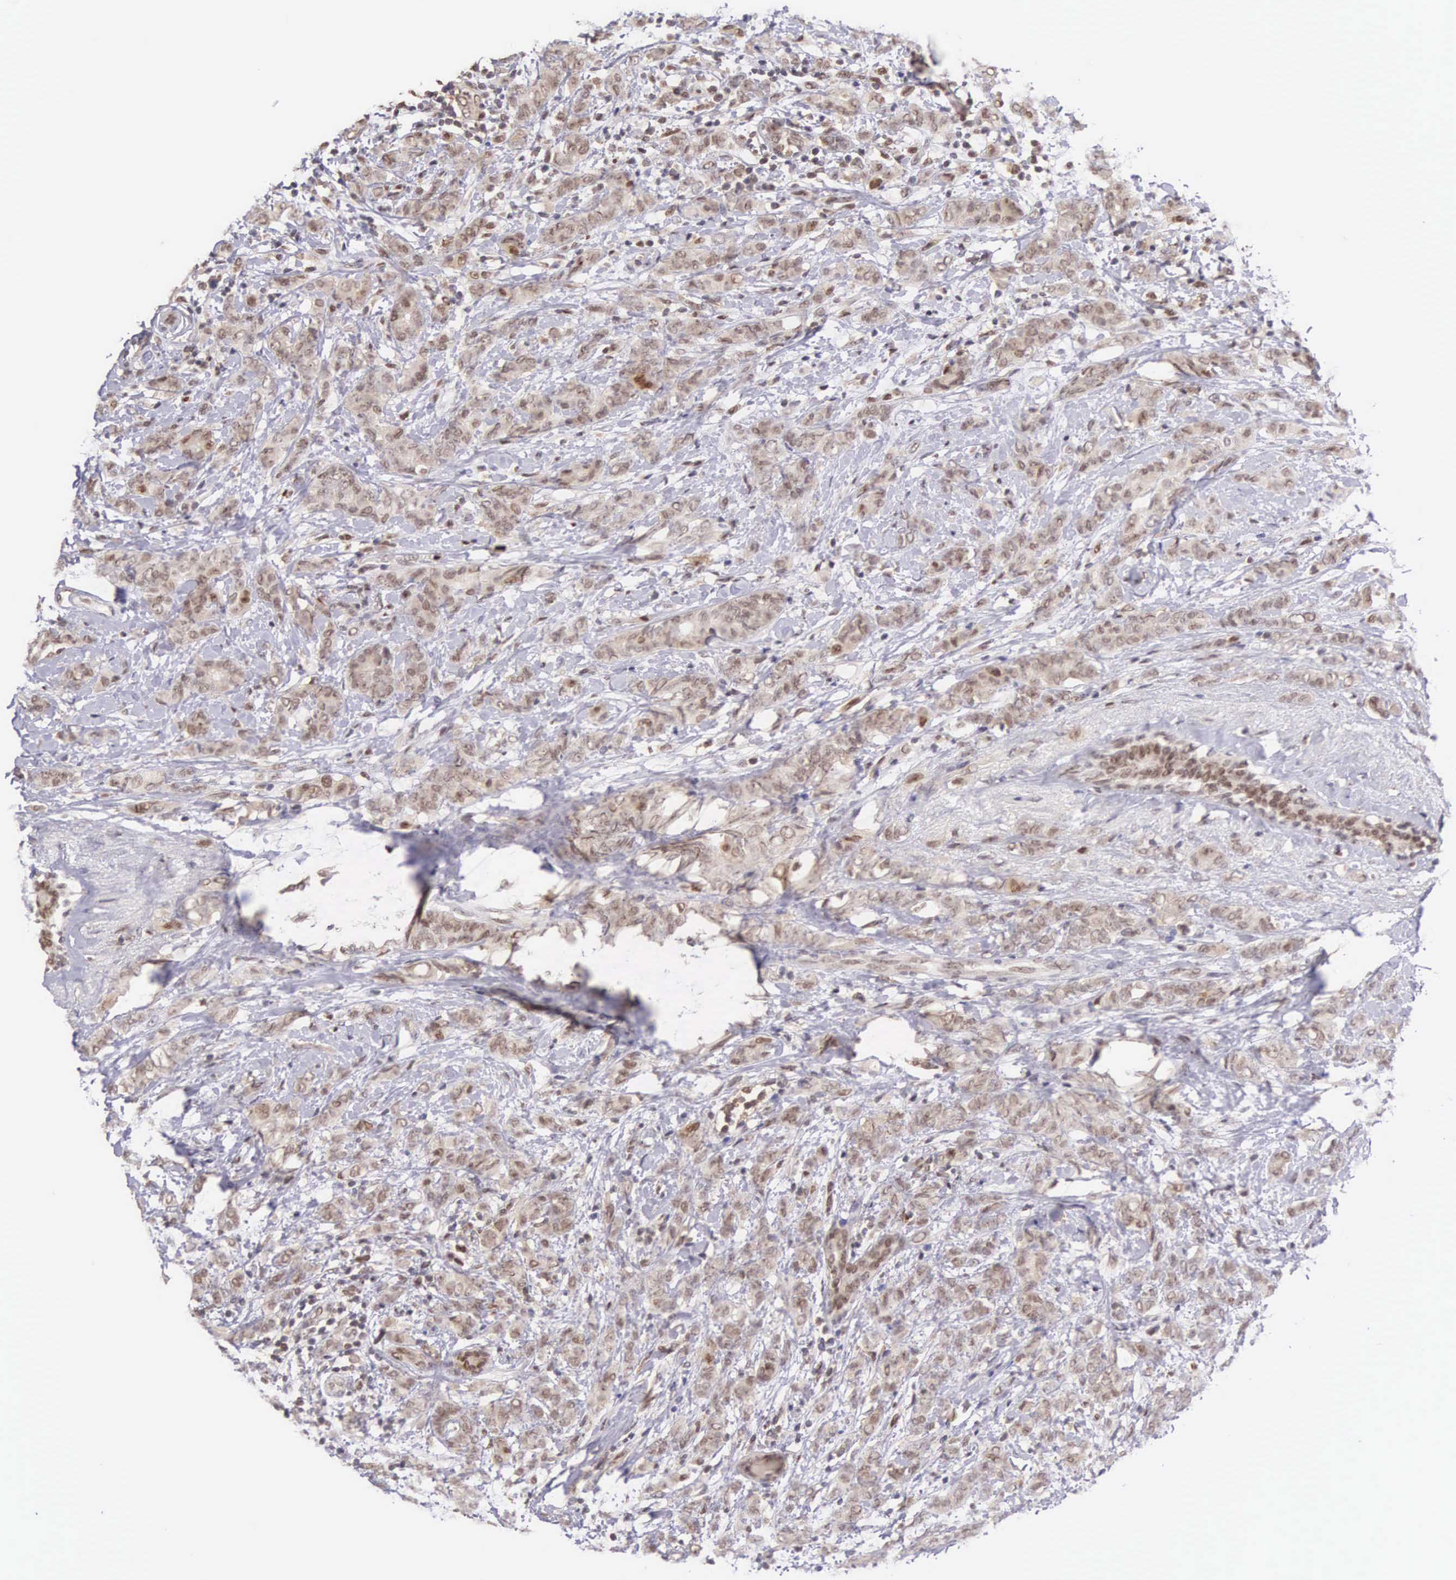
{"staining": {"intensity": "weak", "quantity": "25%-75%", "location": "cytoplasmic/membranous,nuclear"}, "tissue": "breast cancer", "cell_type": "Tumor cells", "image_type": "cancer", "snomed": [{"axis": "morphology", "description": "Duct carcinoma"}, {"axis": "topography", "description": "Breast"}], "caption": "An IHC photomicrograph of tumor tissue is shown. Protein staining in brown shows weak cytoplasmic/membranous and nuclear positivity in breast invasive ductal carcinoma within tumor cells. (DAB (3,3'-diaminobenzidine) = brown stain, brightfield microscopy at high magnification).", "gene": "GRK3", "patient": {"sex": "female", "age": 53}}